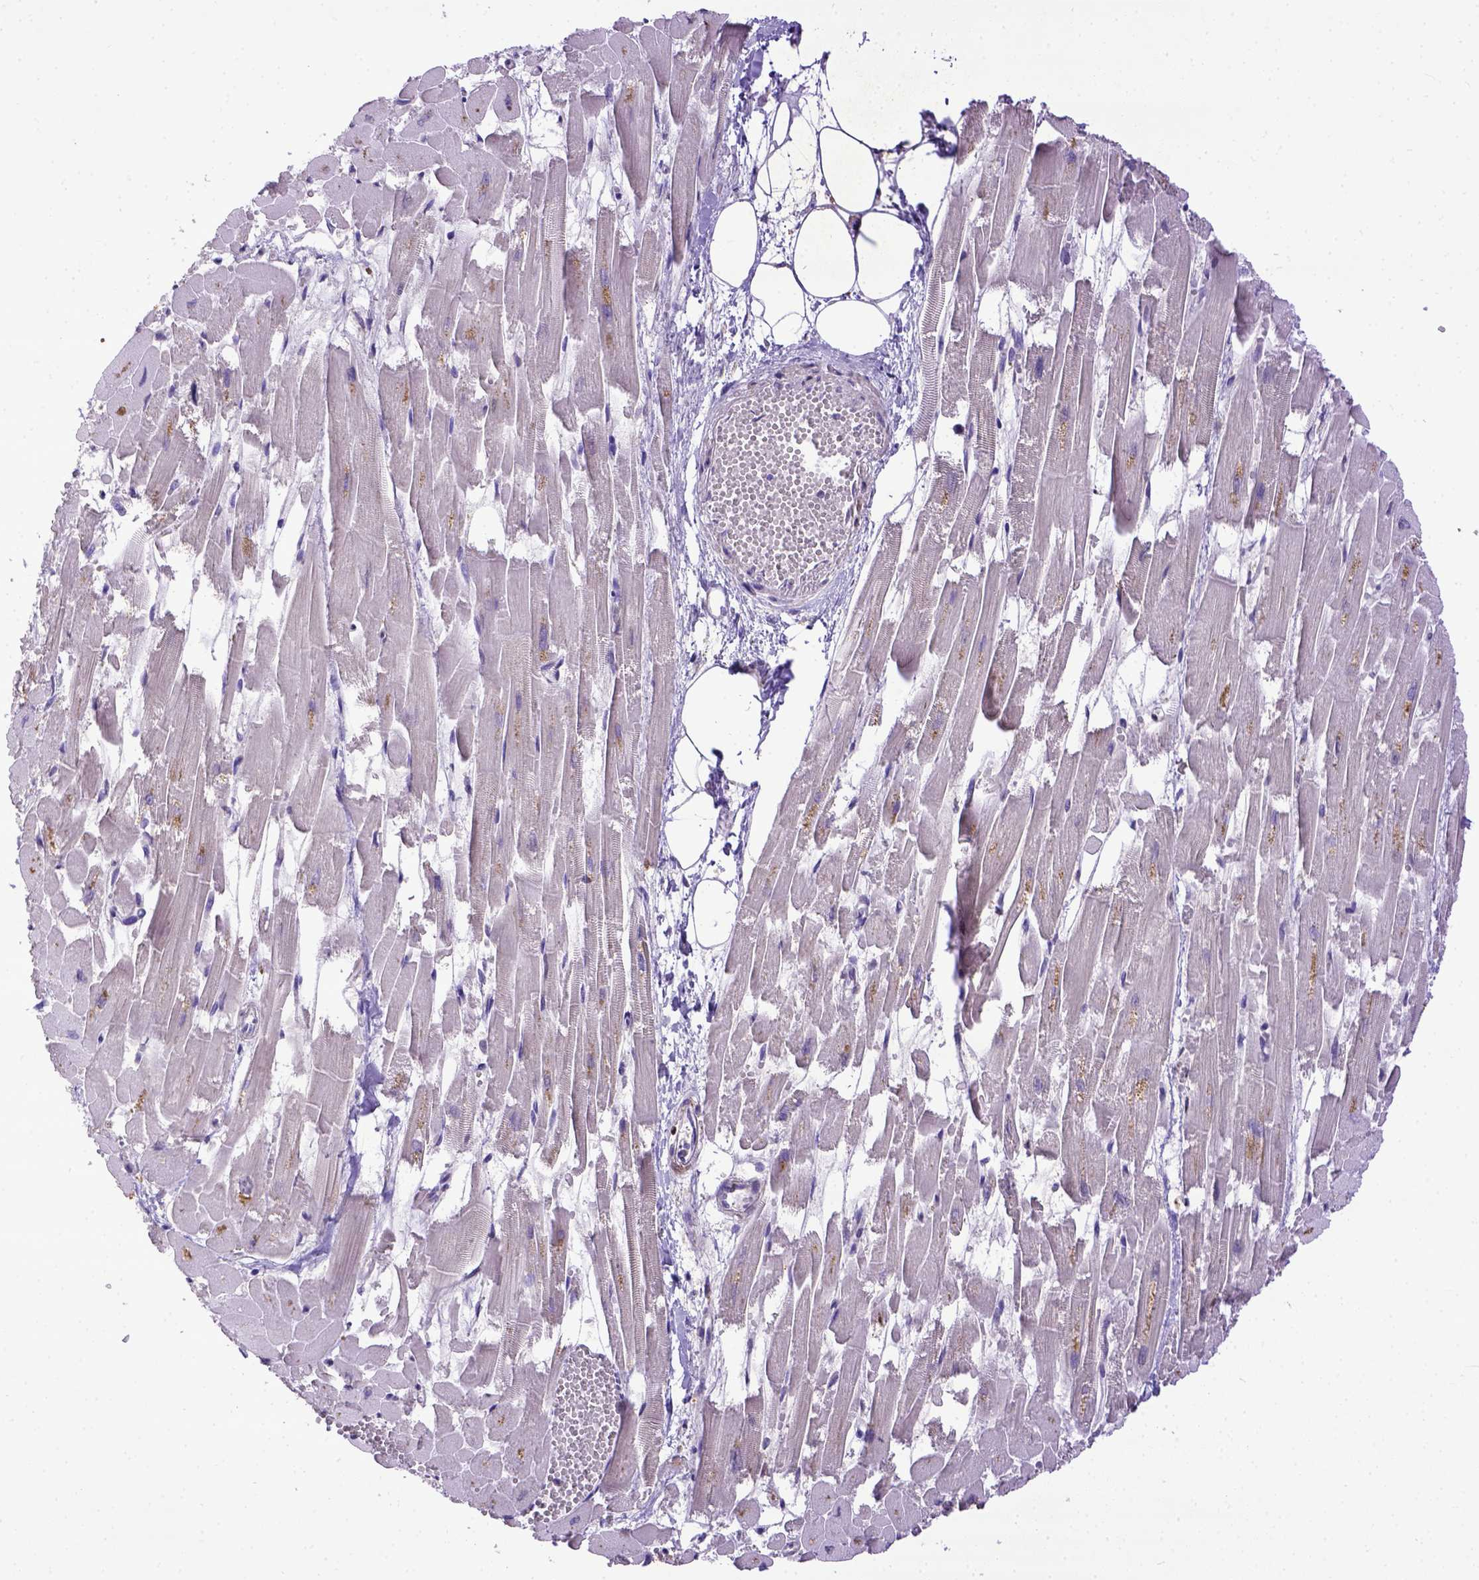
{"staining": {"intensity": "negative", "quantity": "none", "location": "none"}, "tissue": "heart muscle", "cell_type": "Cardiomyocytes", "image_type": "normal", "snomed": [{"axis": "morphology", "description": "Normal tissue, NOS"}, {"axis": "topography", "description": "Heart"}], "caption": "Protein analysis of unremarkable heart muscle exhibits no significant positivity in cardiomyocytes.", "gene": "CDKN1A", "patient": {"sex": "female", "age": 52}}